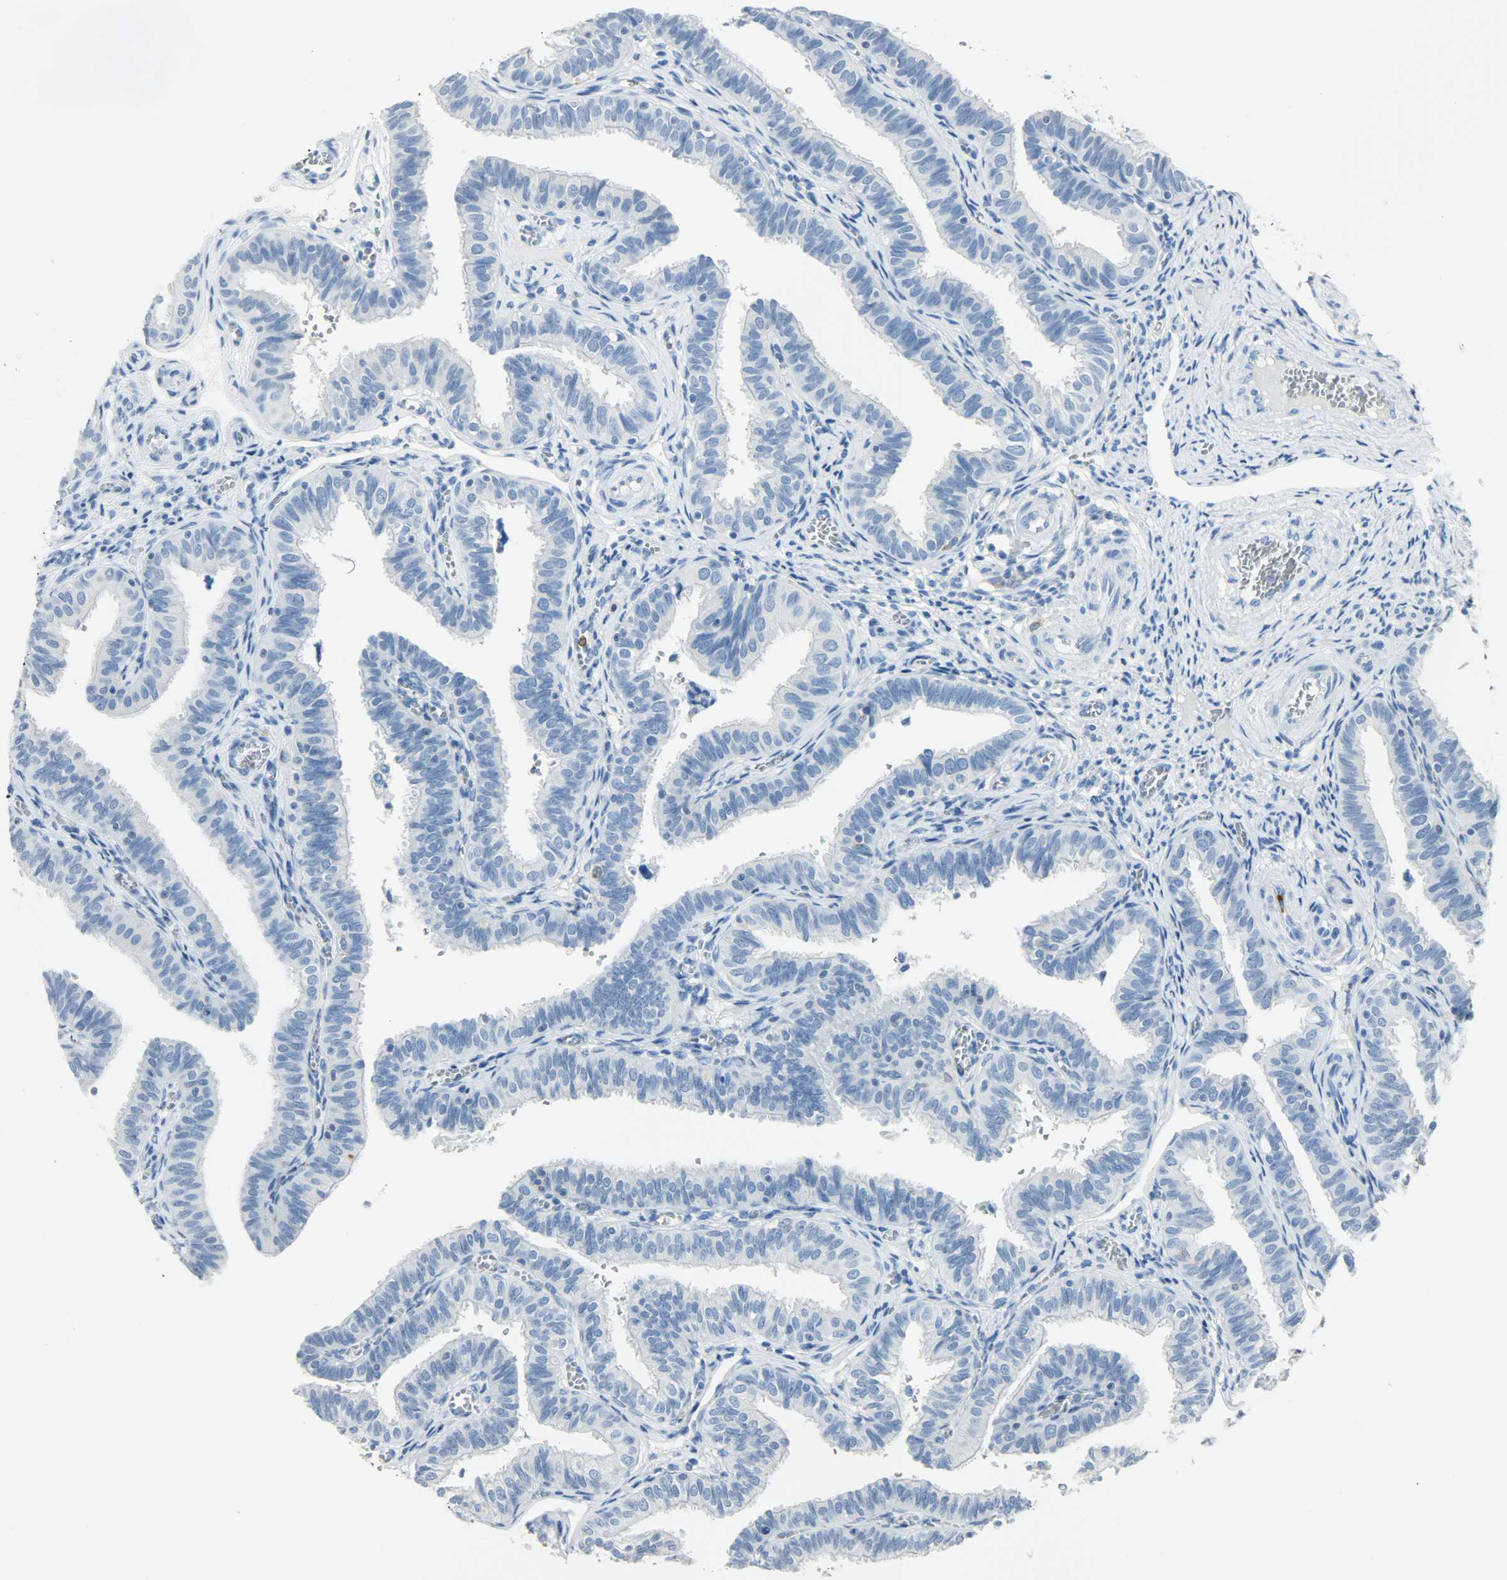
{"staining": {"intensity": "negative", "quantity": "none", "location": "none"}, "tissue": "fallopian tube", "cell_type": "Glandular cells", "image_type": "normal", "snomed": [{"axis": "morphology", "description": "Normal tissue, NOS"}, {"axis": "topography", "description": "Fallopian tube"}], "caption": "Glandular cells are negative for protein expression in normal human fallopian tube. (Immunohistochemistry (ihc), brightfield microscopy, high magnification).", "gene": "PTPN6", "patient": {"sex": "female", "age": 46}}